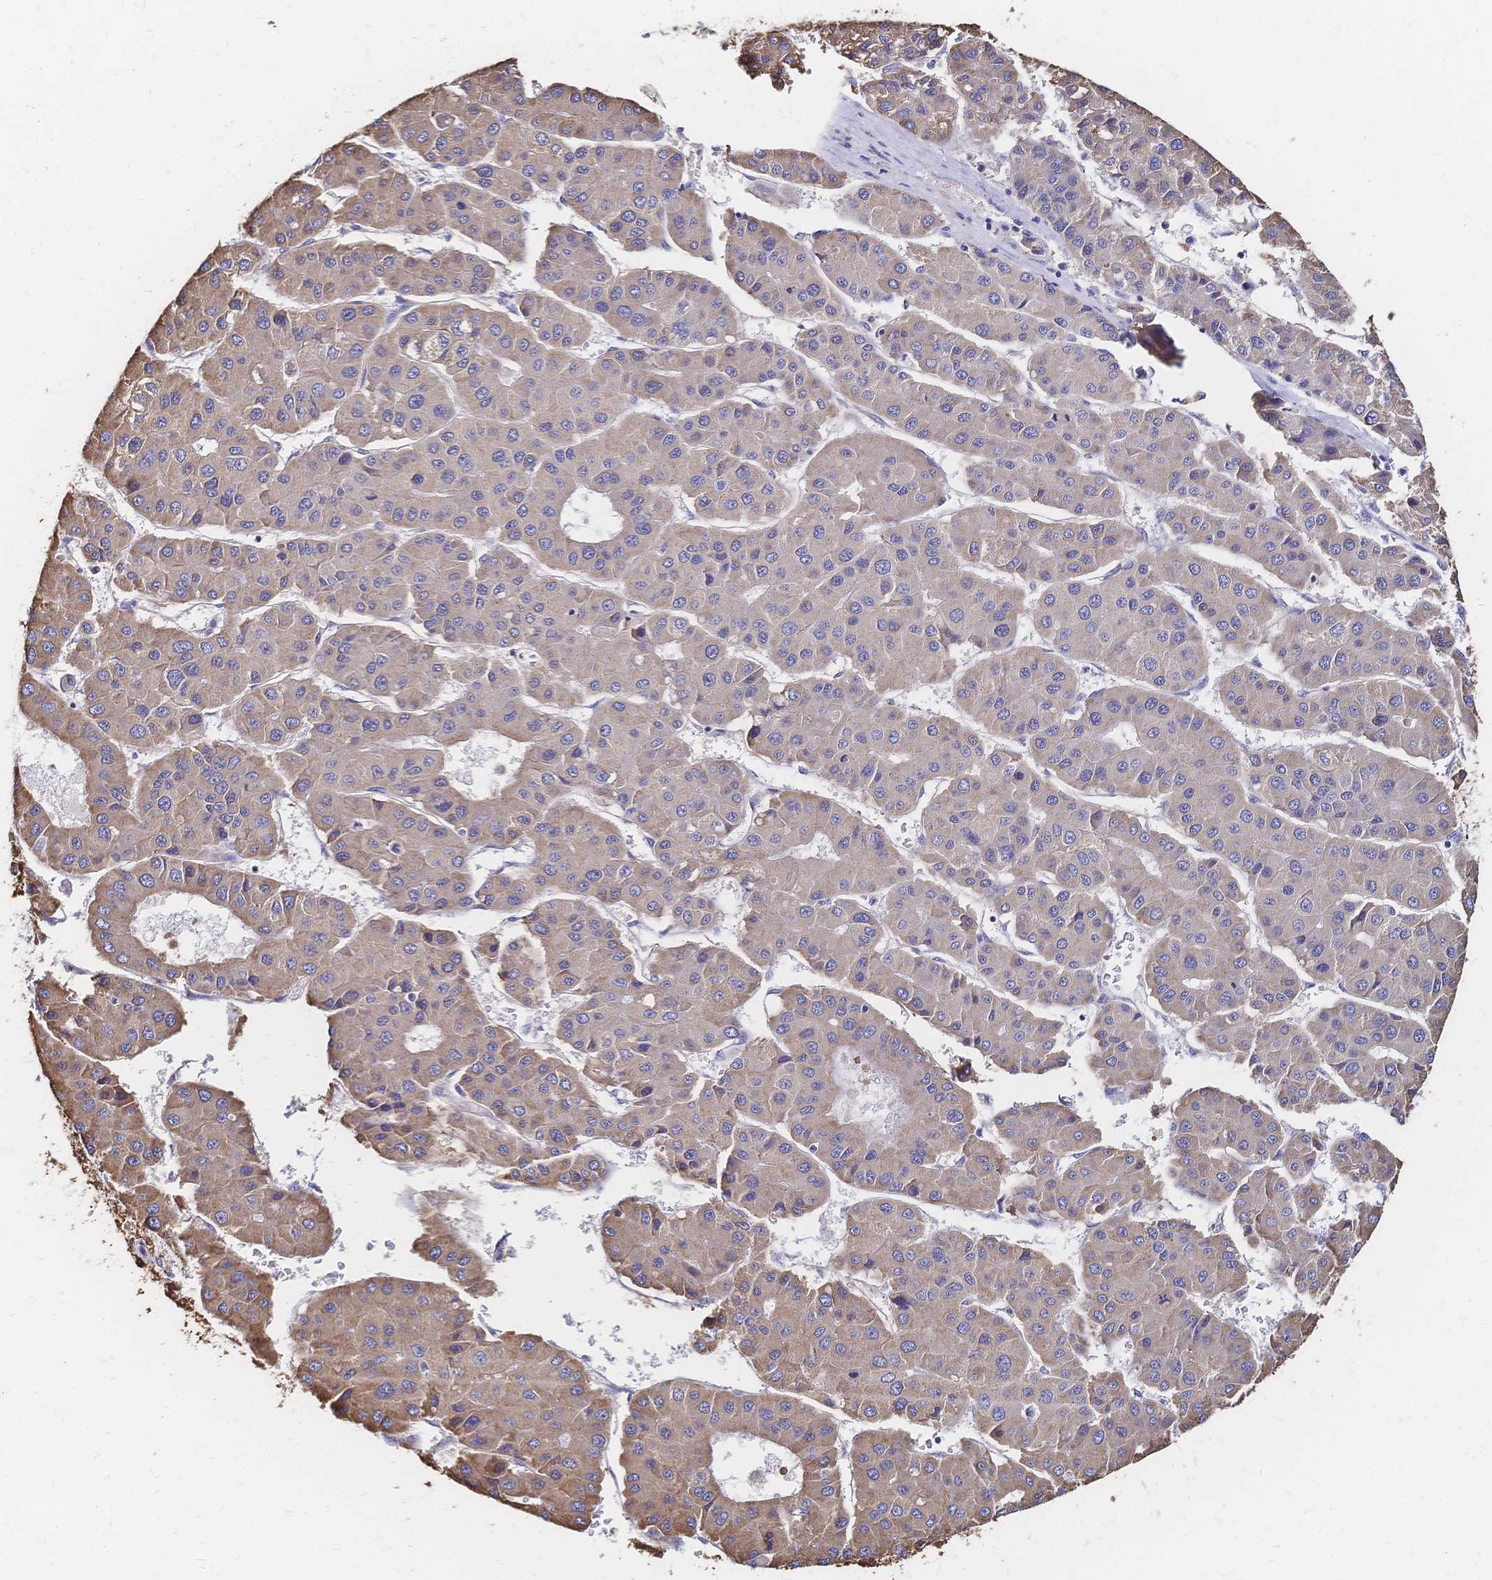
{"staining": {"intensity": "weak", "quantity": ">75%", "location": "cytoplasmic/membranous"}, "tissue": "liver cancer", "cell_type": "Tumor cells", "image_type": "cancer", "snomed": [{"axis": "morphology", "description": "Carcinoma, Hepatocellular, NOS"}, {"axis": "topography", "description": "Liver"}], "caption": "The histopathology image exhibits staining of hepatocellular carcinoma (liver), revealing weak cytoplasmic/membranous protein staining (brown color) within tumor cells.", "gene": "SLC5A1", "patient": {"sex": "male", "age": 73}}